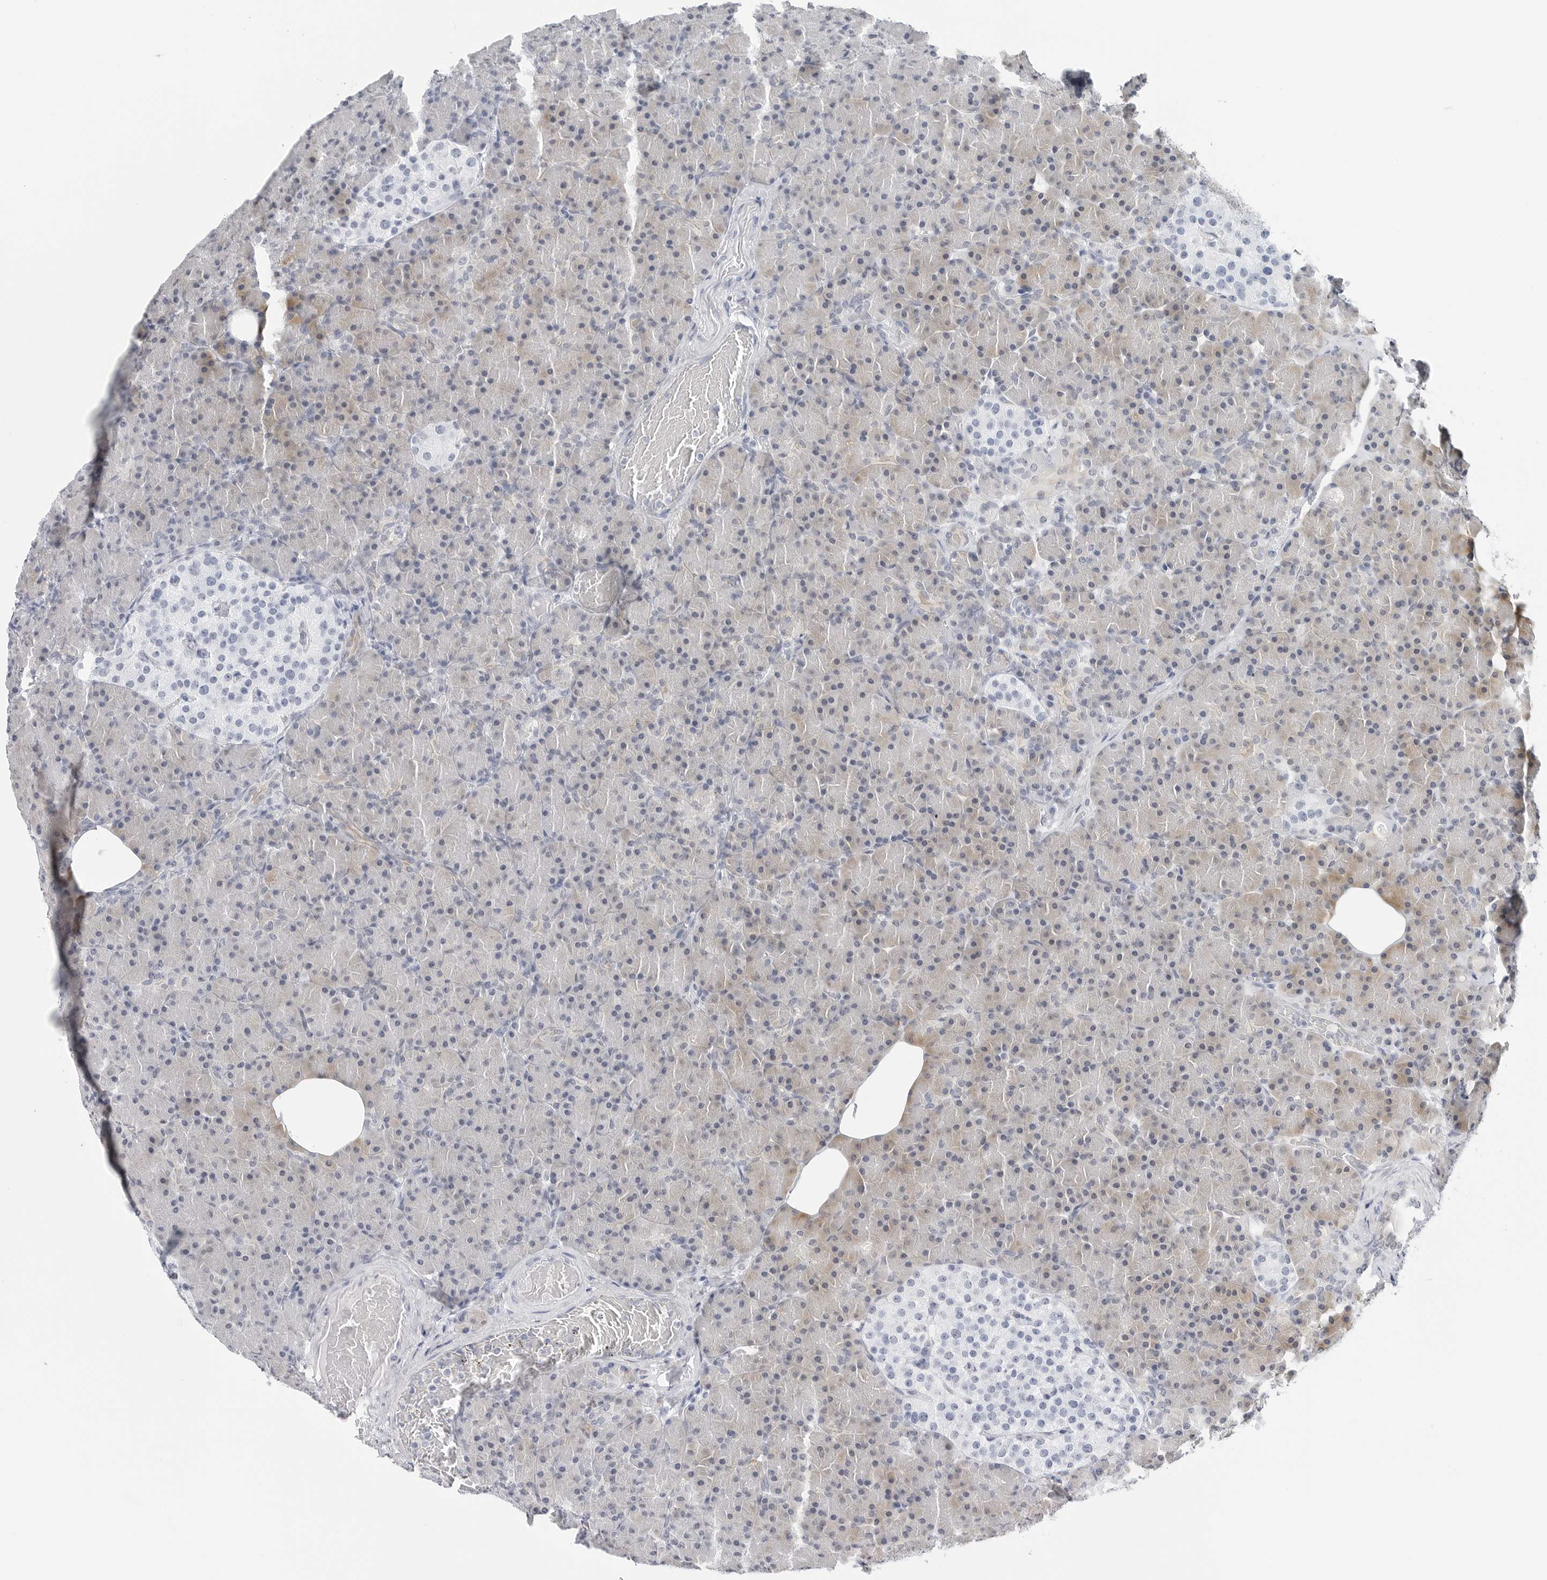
{"staining": {"intensity": "moderate", "quantity": "<25%", "location": "cytoplasmic/membranous"}, "tissue": "pancreas", "cell_type": "Exocrine glandular cells", "image_type": "normal", "snomed": [{"axis": "morphology", "description": "Normal tissue, NOS"}, {"axis": "topography", "description": "Pancreas"}], "caption": "Immunohistochemical staining of normal human pancreas displays moderate cytoplasmic/membranous protein expression in approximately <25% of exocrine glandular cells. Immunohistochemistry (ihc) stains the protein in brown and the nuclei are stained blue.", "gene": "SLC19A1", "patient": {"sex": "female", "age": 43}}